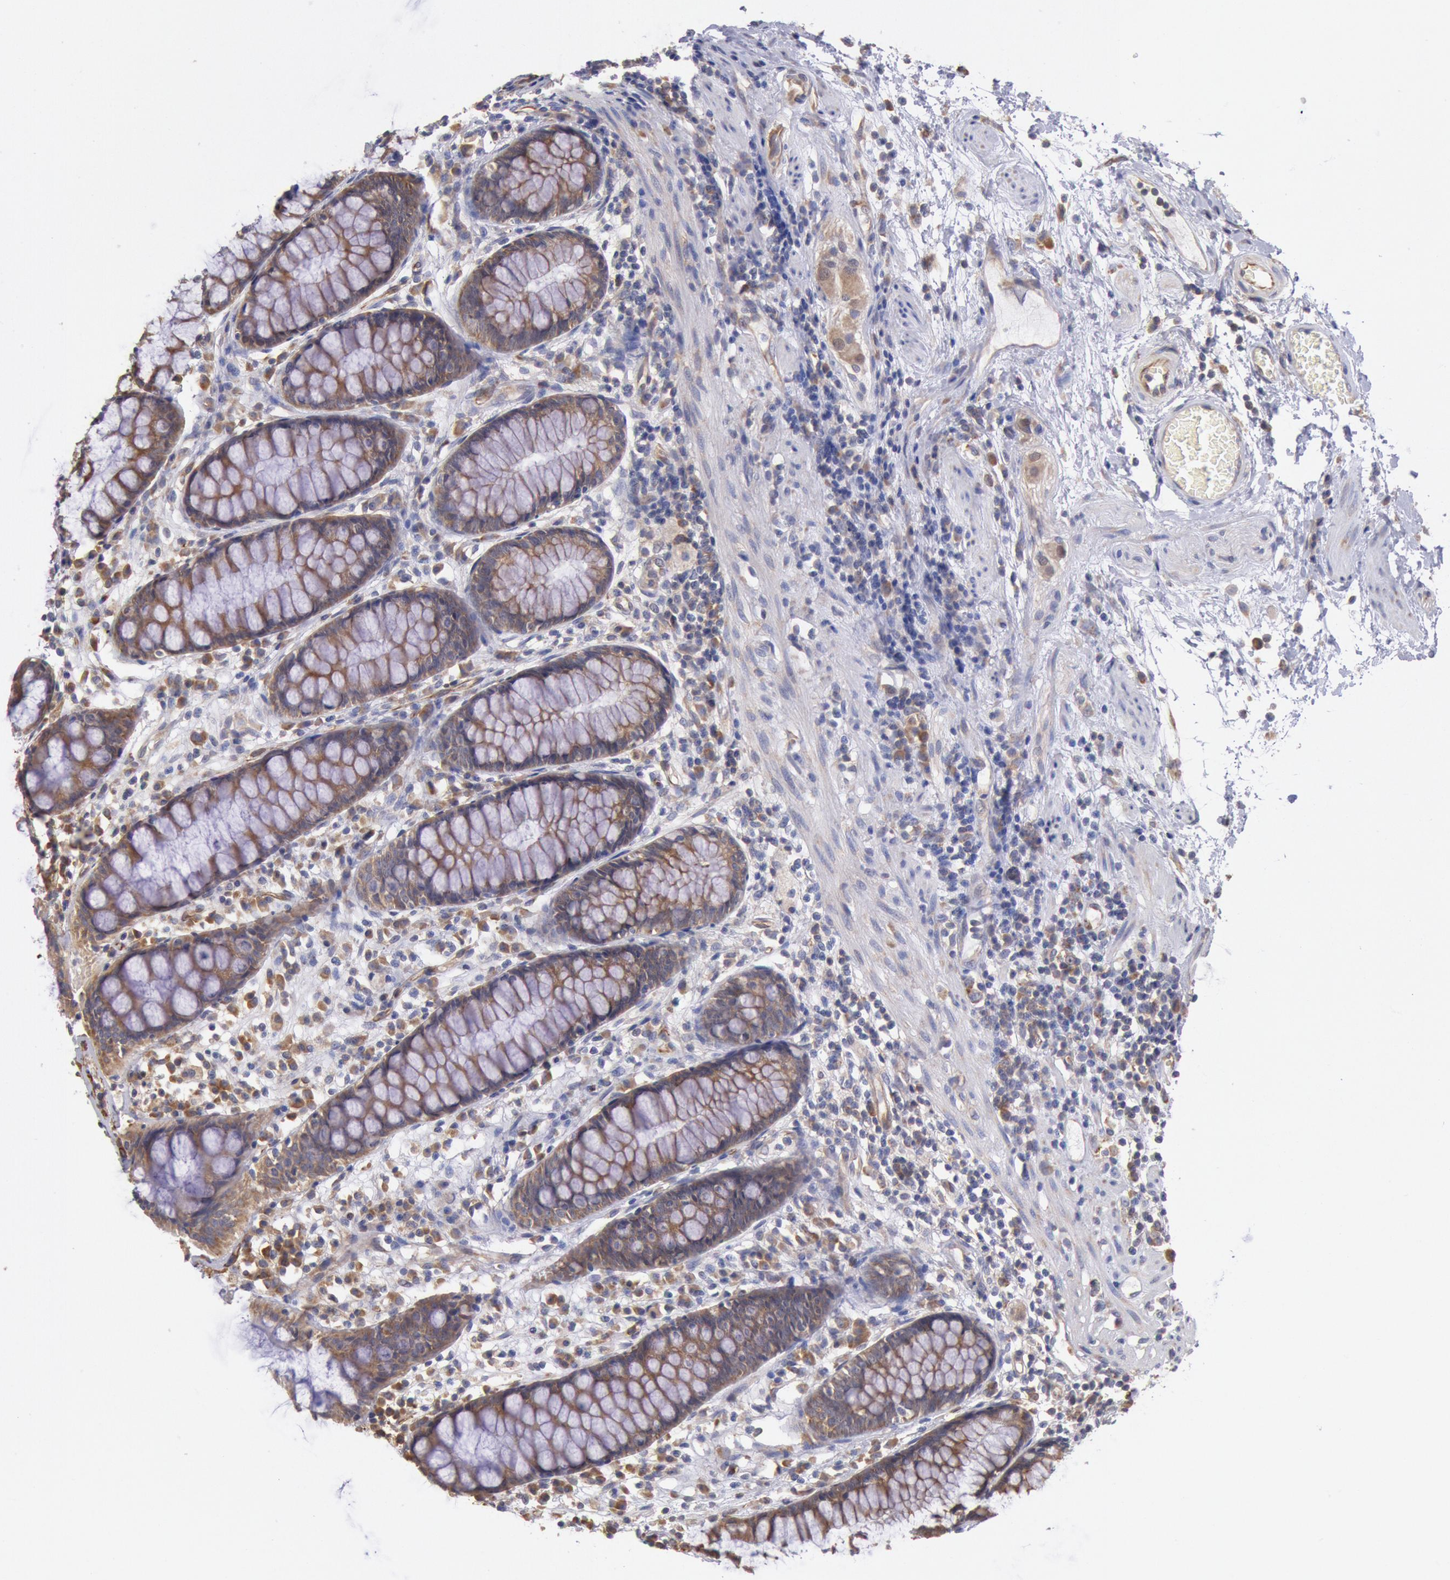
{"staining": {"intensity": "strong", "quantity": ">75%", "location": "cytoplasmic/membranous"}, "tissue": "rectum", "cell_type": "Glandular cells", "image_type": "normal", "snomed": [{"axis": "morphology", "description": "Normal tissue, NOS"}, {"axis": "topography", "description": "Rectum"}], "caption": "This photomicrograph displays immunohistochemistry staining of benign human rectum, with high strong cytoplasmic/membranous positivity in about >75% of glandular cells.", "gene": "DRG1", "patient": {"sex": "female", "age": 66}}